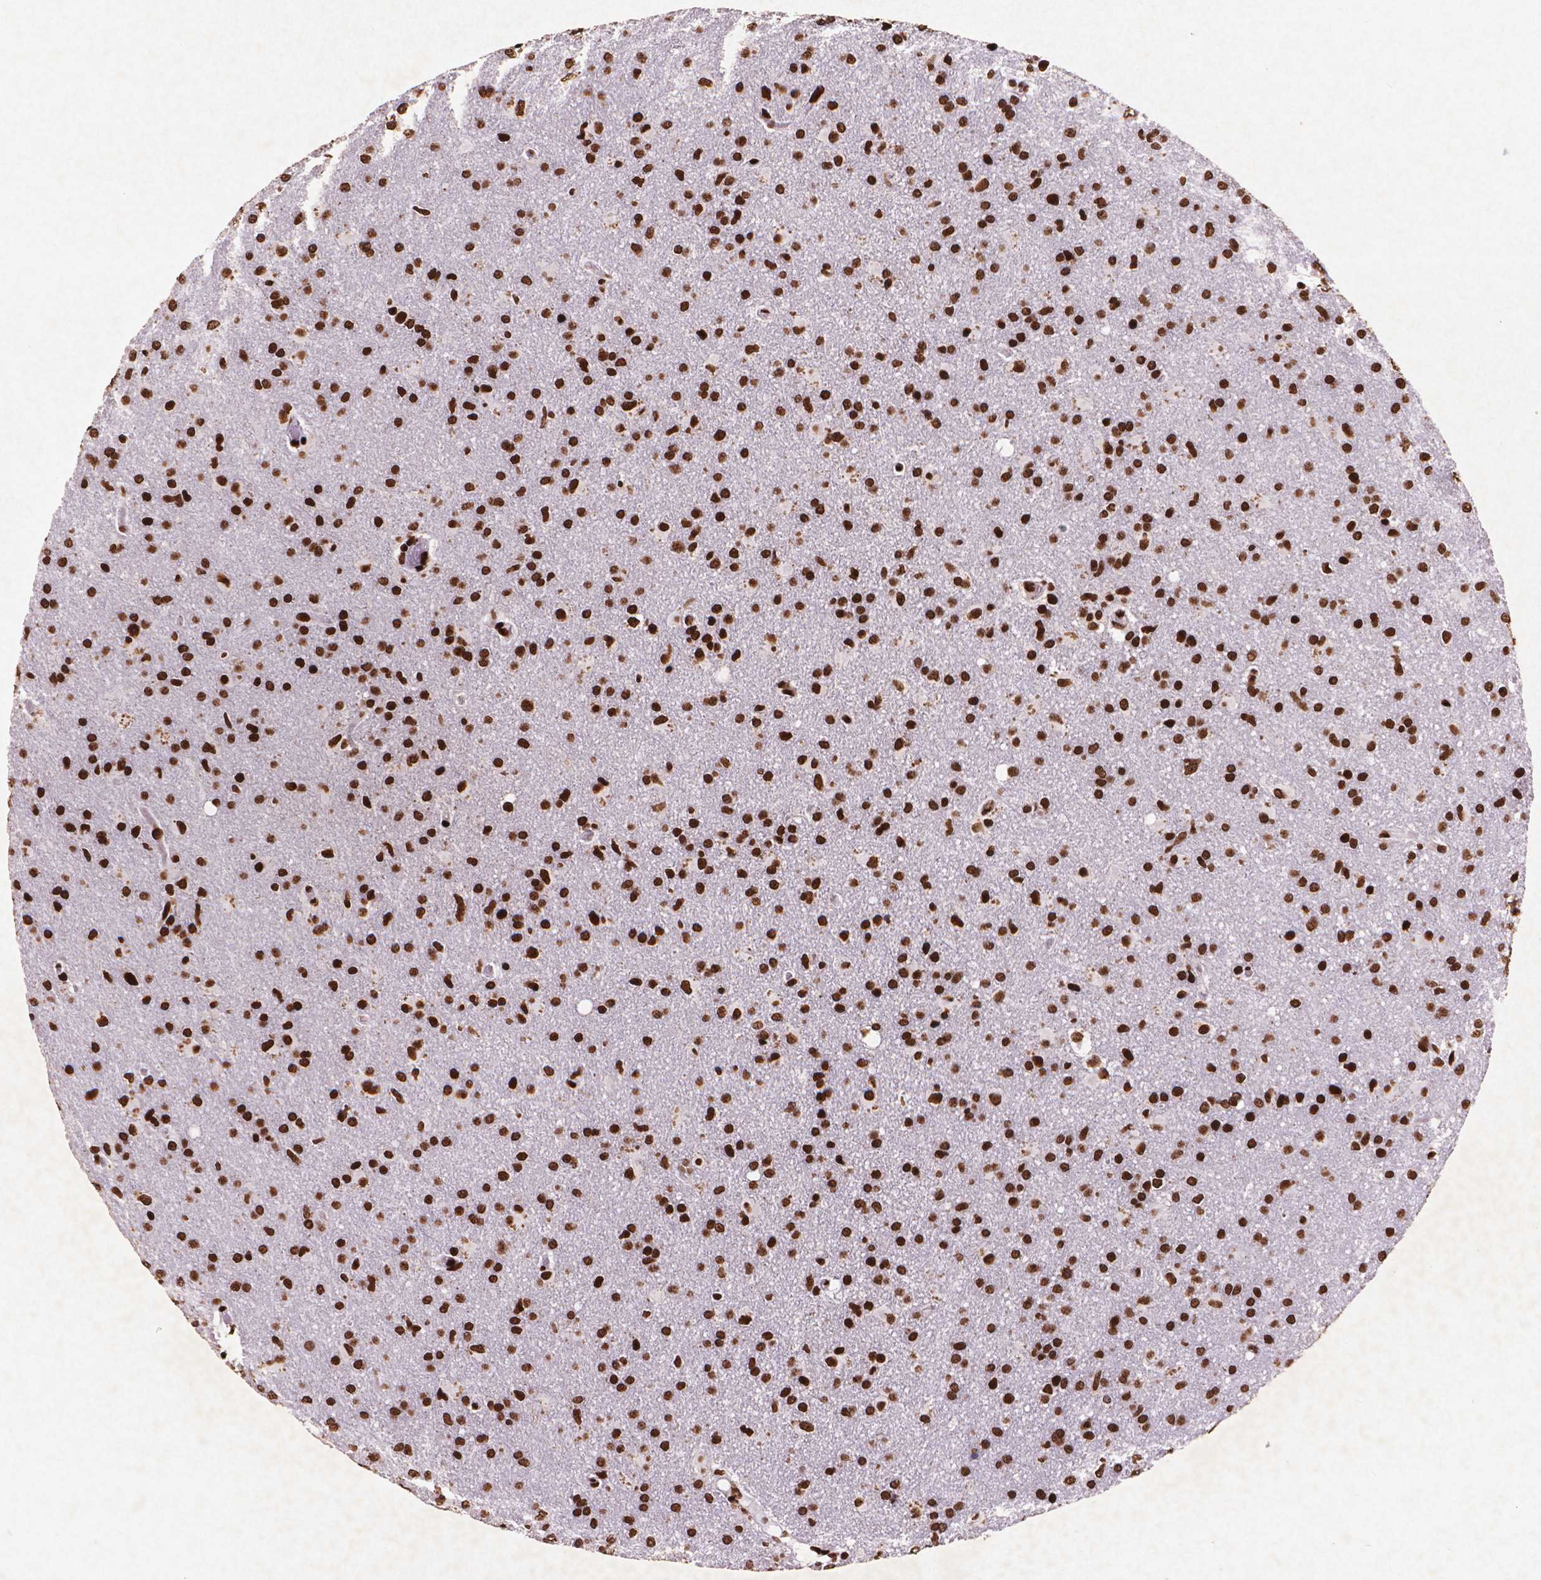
{"staining": {"intensity": "strong", "quantity": ">75%", "location": "nuclear"}, "tissue": "glioma", "cell_type": "Tumor cells", "image_type": "cancer", "snomed": [{"axis": "morphology", "description": "Glioma, malignant, High grade"}, {"axis": "topography", "description": "Brain"}], "caption": "Human glioma stained with a protein marker shows strong staining in tumor cells.", "gene": "CITED2", "patient": {"sex": "male", "age": 68}}